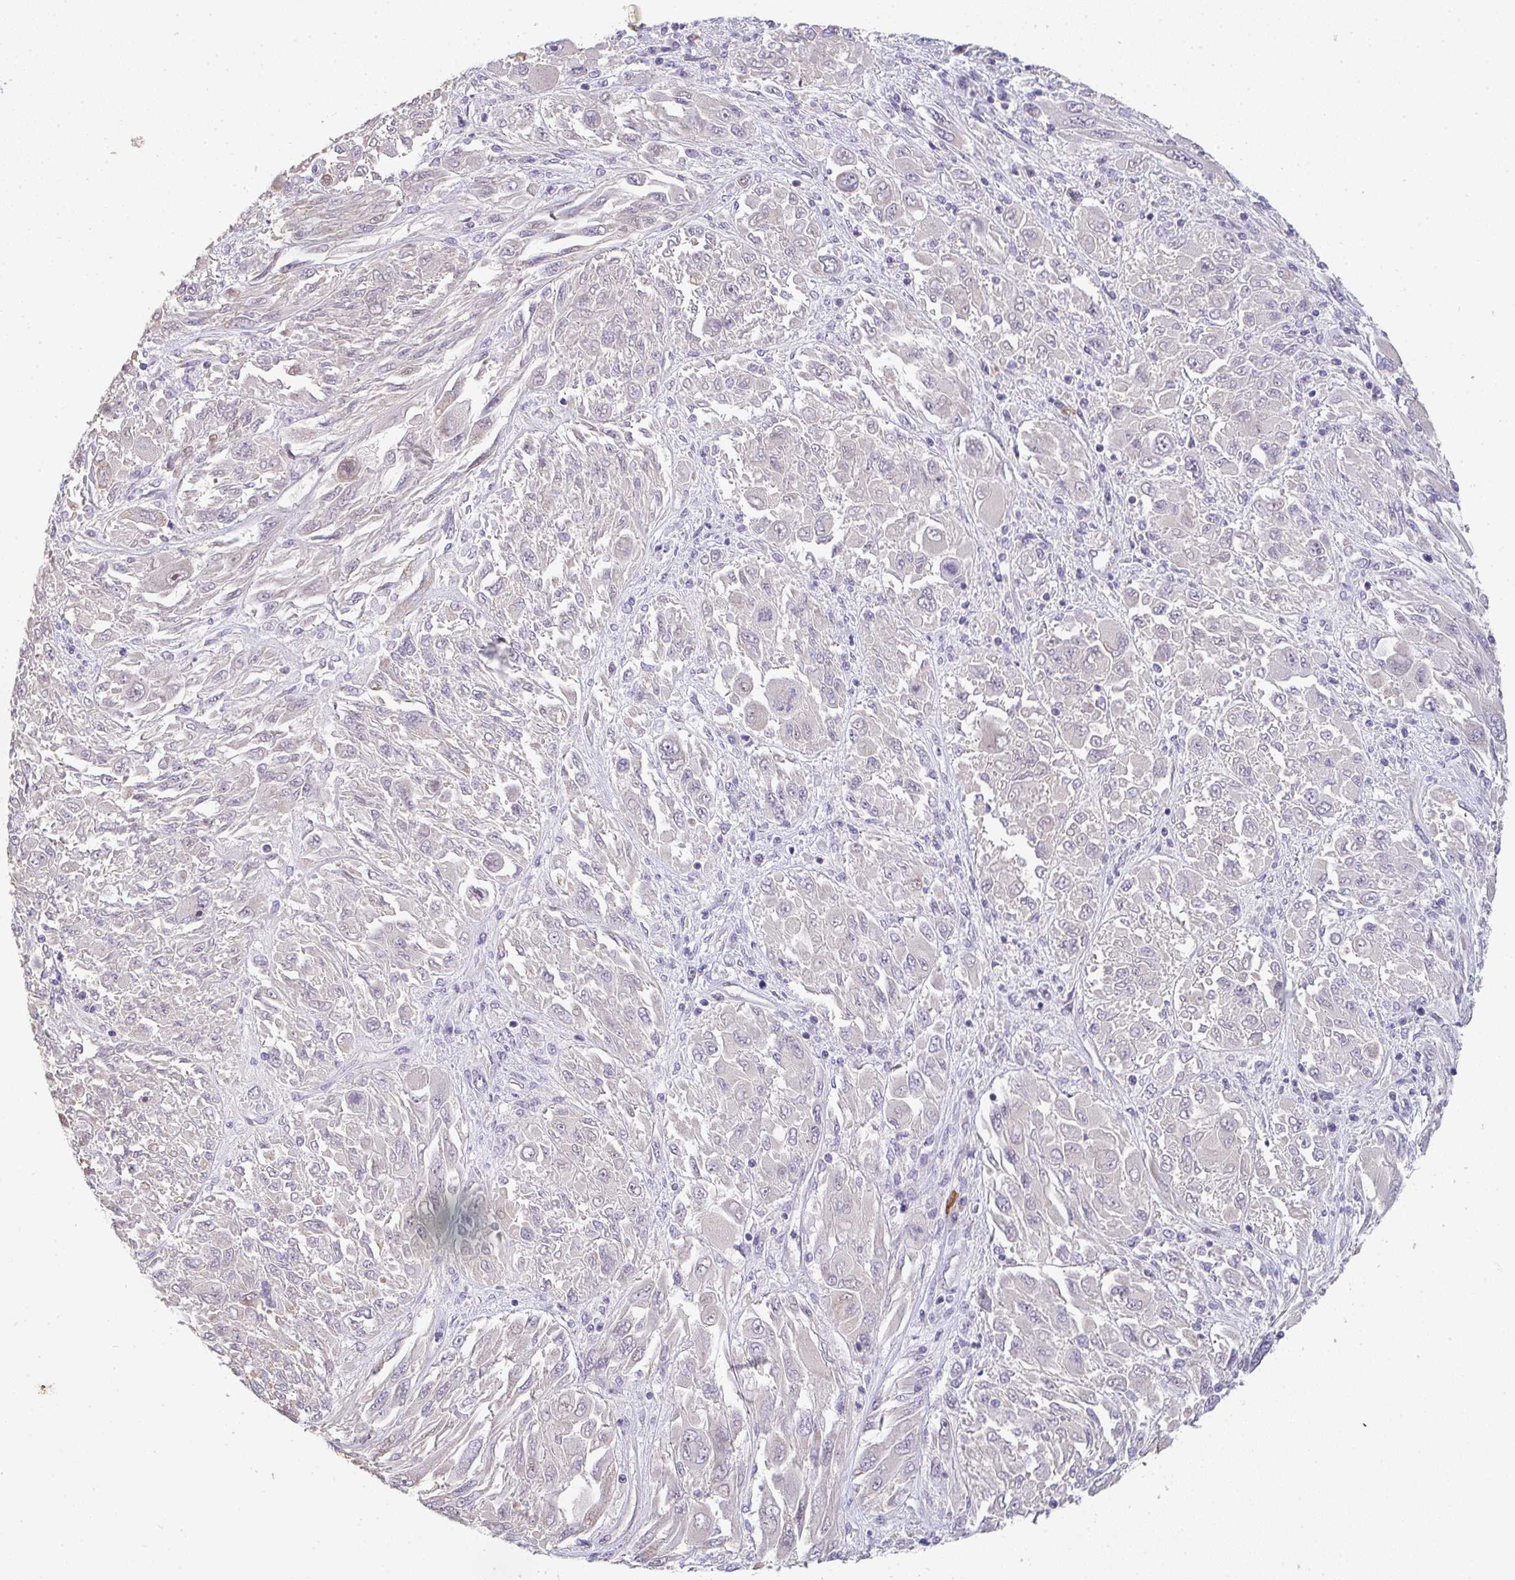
{"staining": {"intensity": "negative", "quantity": "none", "location": "none"}, "tissue": "melanoma", "cell_type": "Tumor cells", "image_type": "cancer", "snomed": [{"axis": "morphology", "description": "Malignant melanoma, NOS"}, {"axis": "topography", "description": "Skin"}], "caption": "A micrograph of melanoma stained for a protein shows no brown staining in tumor cells. (IHC, brightfield microscopy, high magnification).", "gene": "TNFRSF10A", "patient": {"sex": "female", "age": 91}}